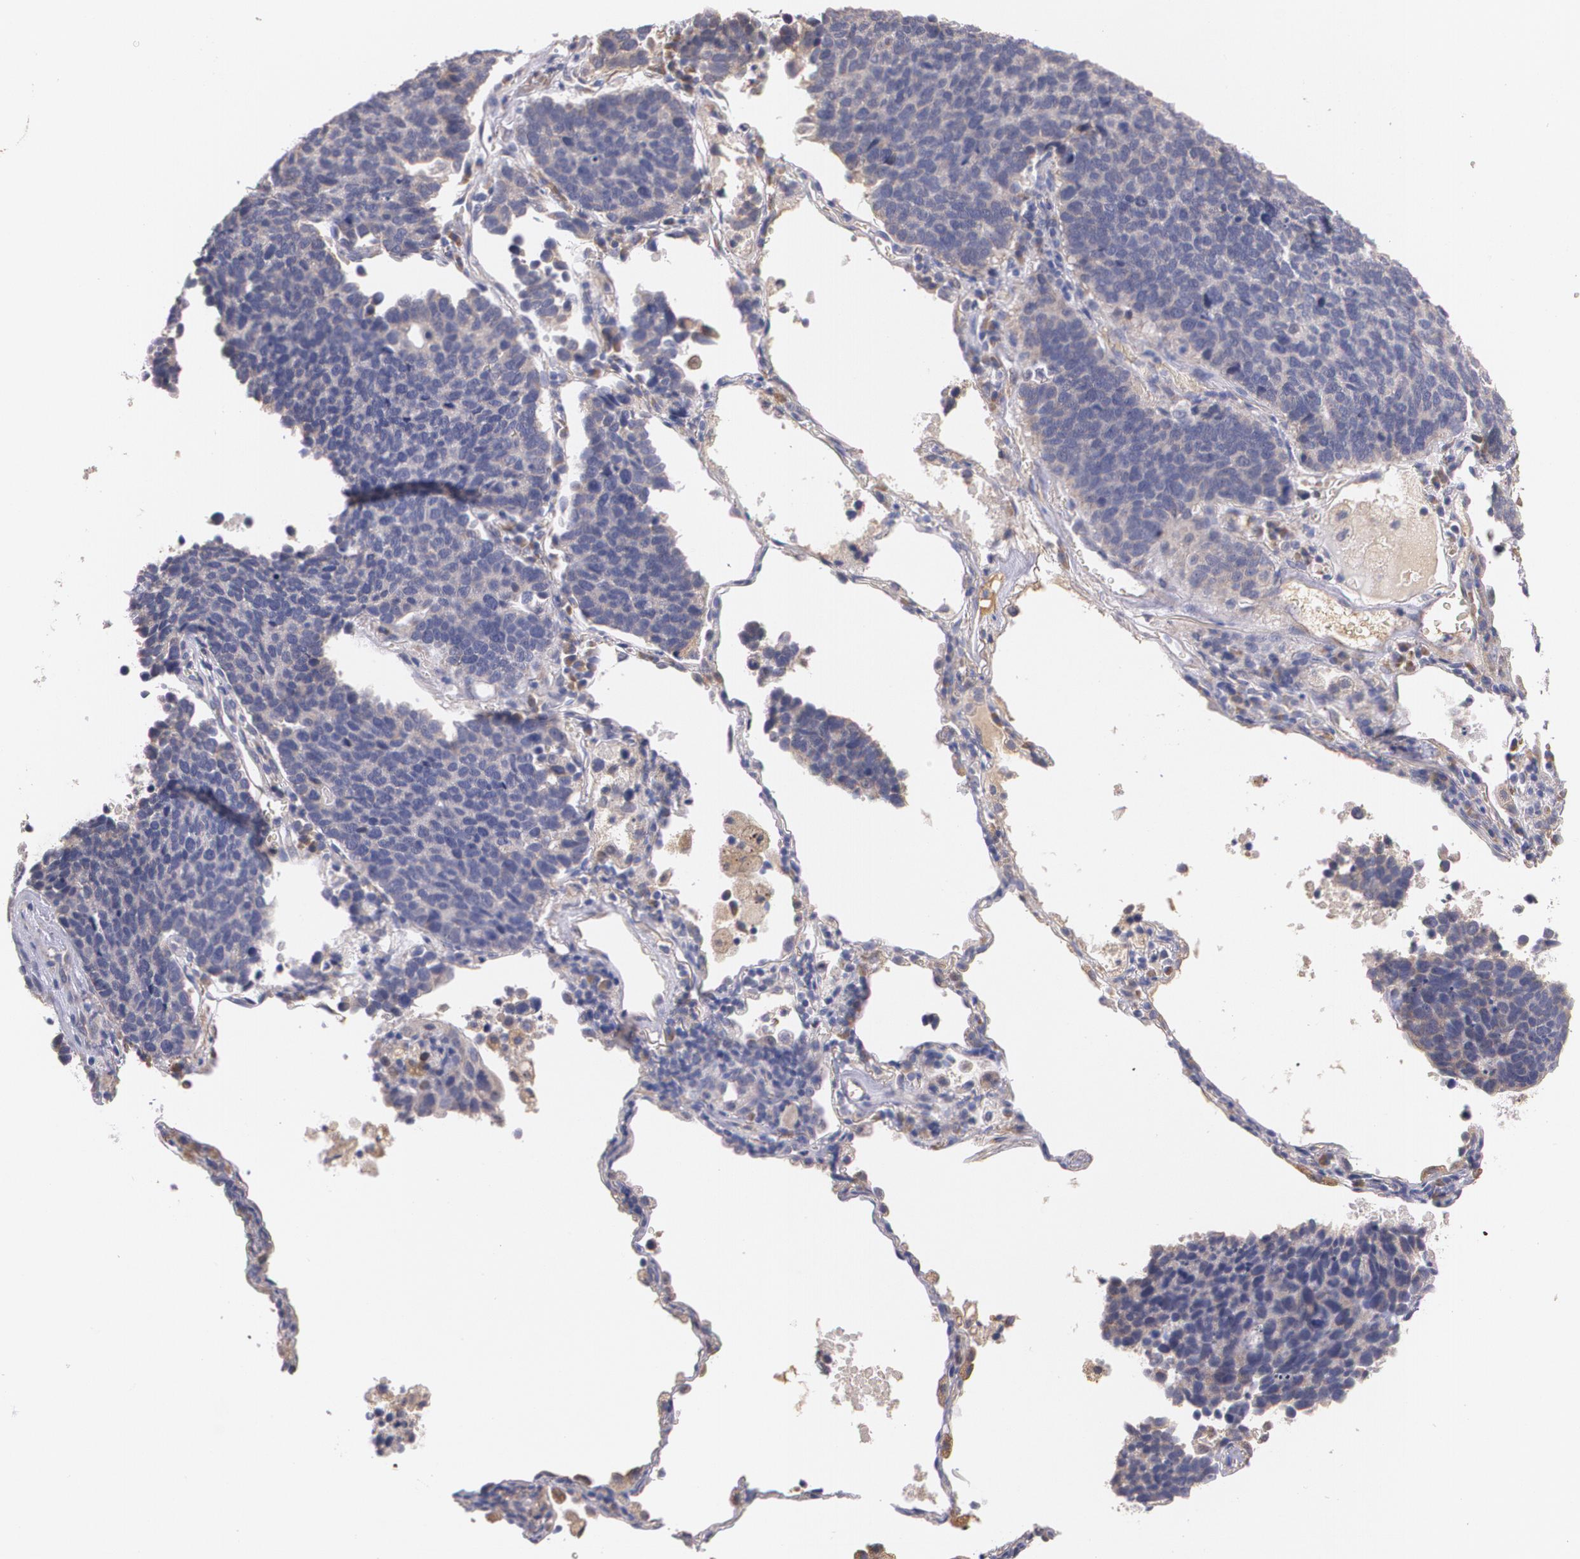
{"staining": {"intensity": "weak", "quantity": "<25%", "location": "cytoplasmic/membranous"}, "tissue": "lung cancer", "cell_type": "Tumor cells", "image_type": "cancer", "snomed": [{"axis": "morphology", "description": "Neoplasm, malignant, NOS"}, {"axis": "topography", "description": "Lung"}], "caption": "This is an immunohistochemistry photomicrograph of human lung cancer. There is no positivity in tumor cells.", "gene": "AMBP", "patient": {"sex": "female", "age": 75}}